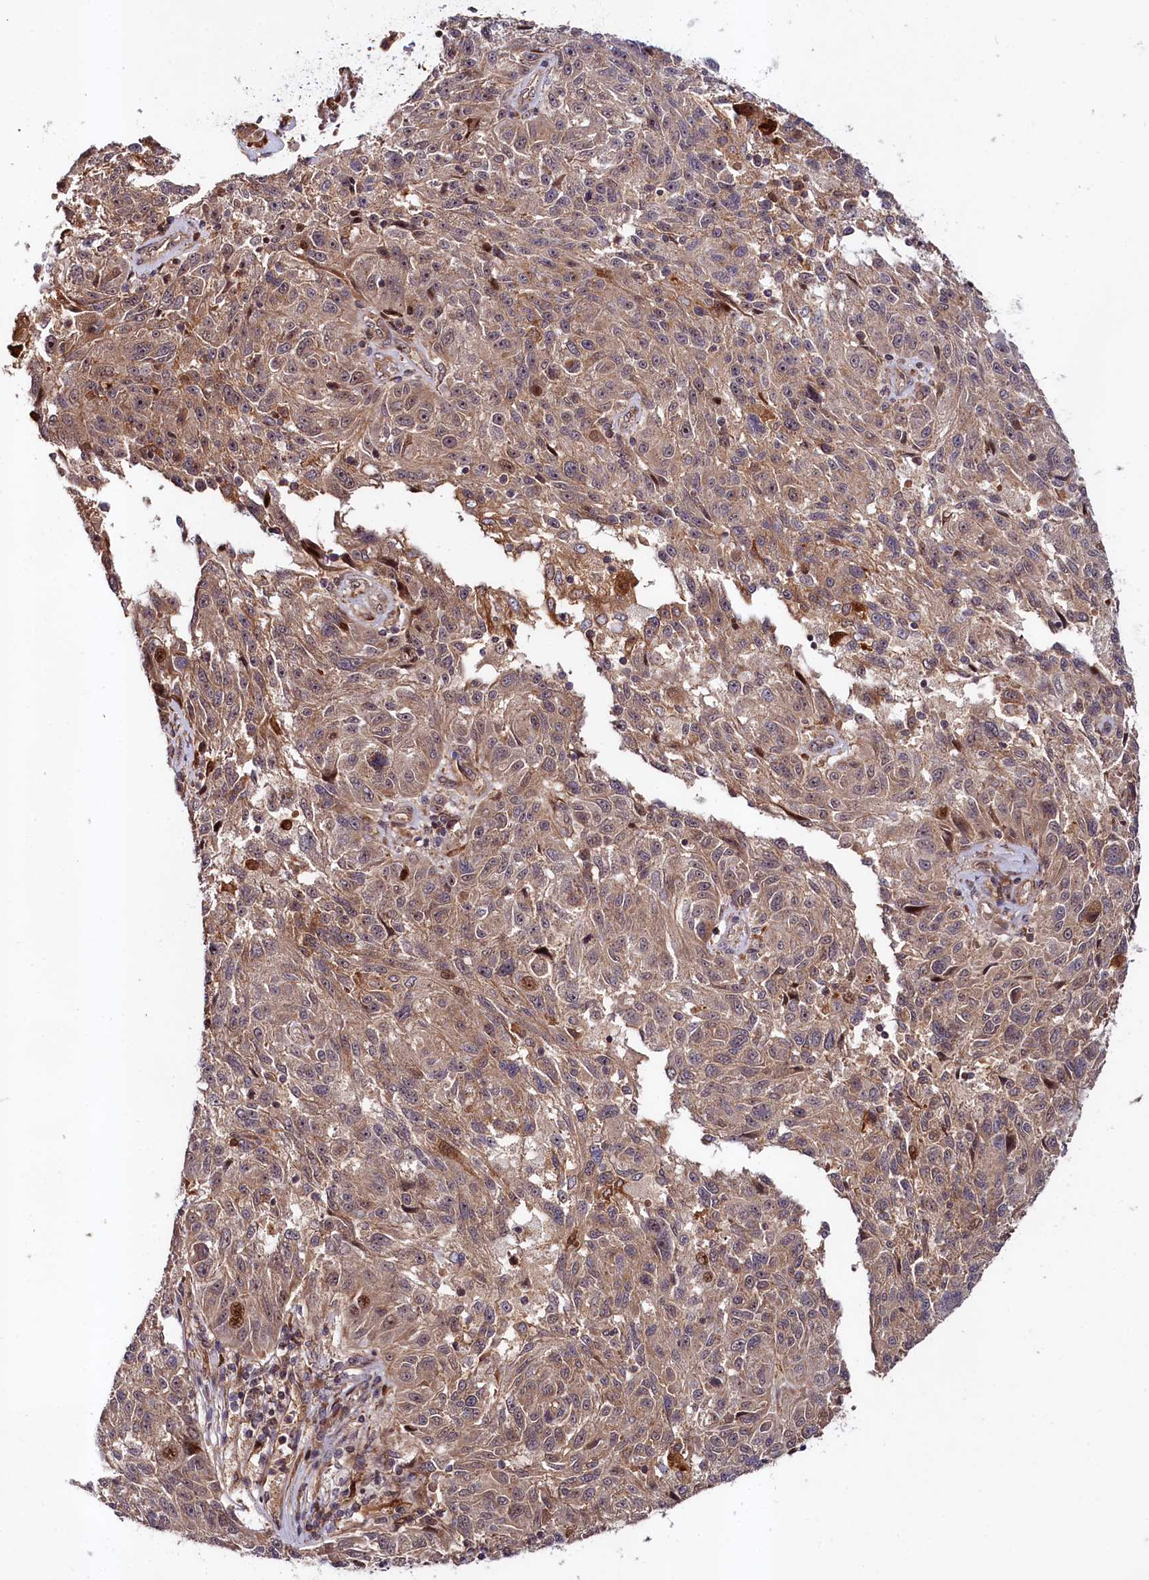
{"staining": {"intensity": "weak", "quantity": ">75%", "location": "cytoplasmic/membranous,nuclear"}, "tissue": "melanoma", "cell_type": "Tumor cells", "image_type": "cancer", "snomed": [{"axis": "morphology", "description": "Malignant melanoma, NOS"}, {"axis": "topography", "description": "Skin"}], "caption": "Immunohistochemical staining of melanoma shows weak cytoplasmic/membranous and nuclear protein staining in approximately >75% of tumor cells.", "gene": "NEDD1", "patient": {"sex": "male", "age": 53}}